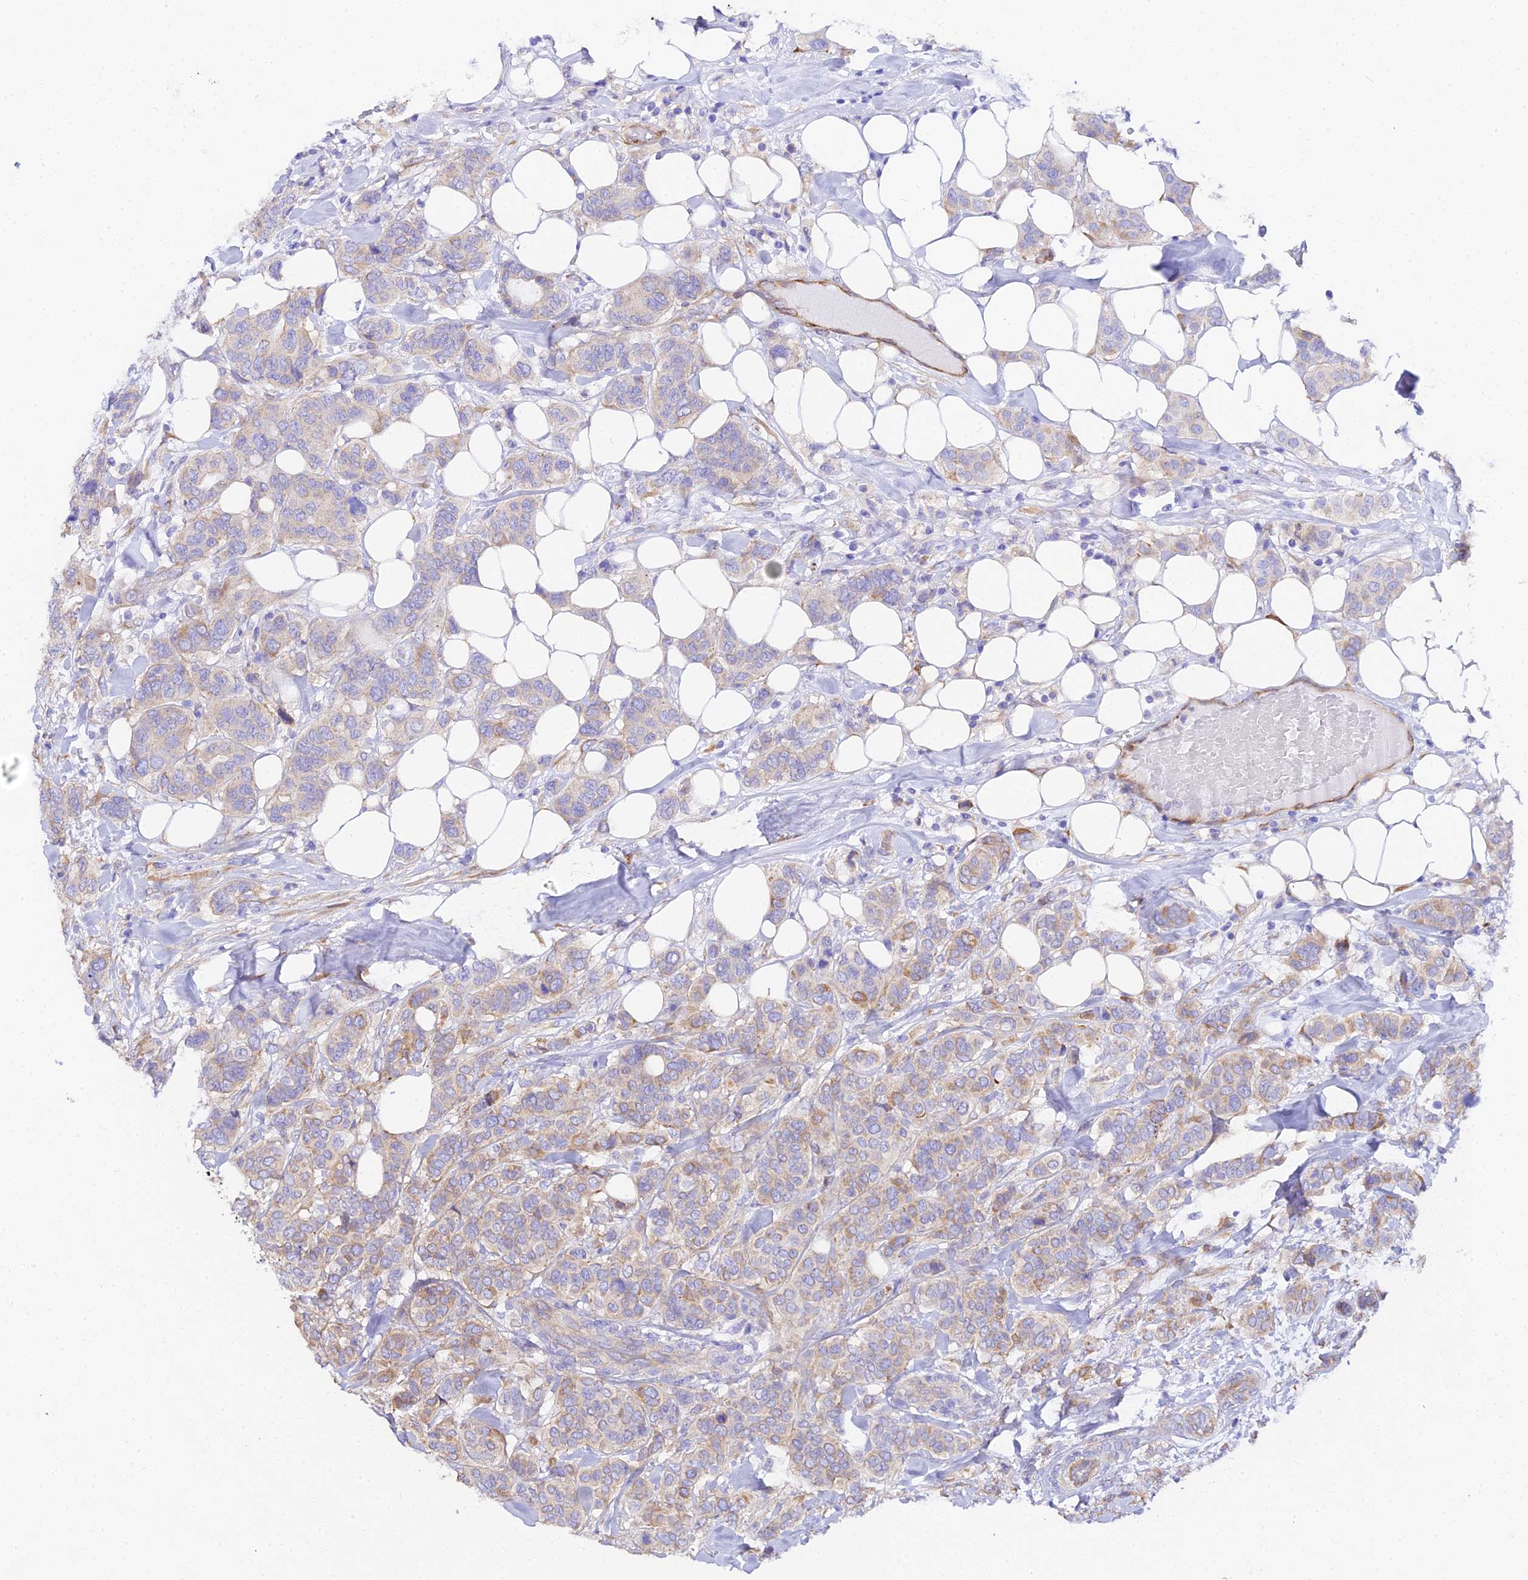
{"staining": {"intensity": "moderate", "quantity": "<25%", "location": "cytoplasmic/membranous"}, "tissue": "breast cancer", "cell_type": "Tumor cells", "image_type": "cancer", "snomed": [{"axis": "morphology", "description": "Lobular carcinoma"}, {"axis": "topography", "description": "Breast"}], "caption": "Moderate cytoplasmic/membranous protein positivity is identified in approximately <25% of tumor cells in breast lobular carcinoma. Nuclei are stained in blue.", "gene": "CFAP45", "patient": {"sex": "female", "age": 51}}